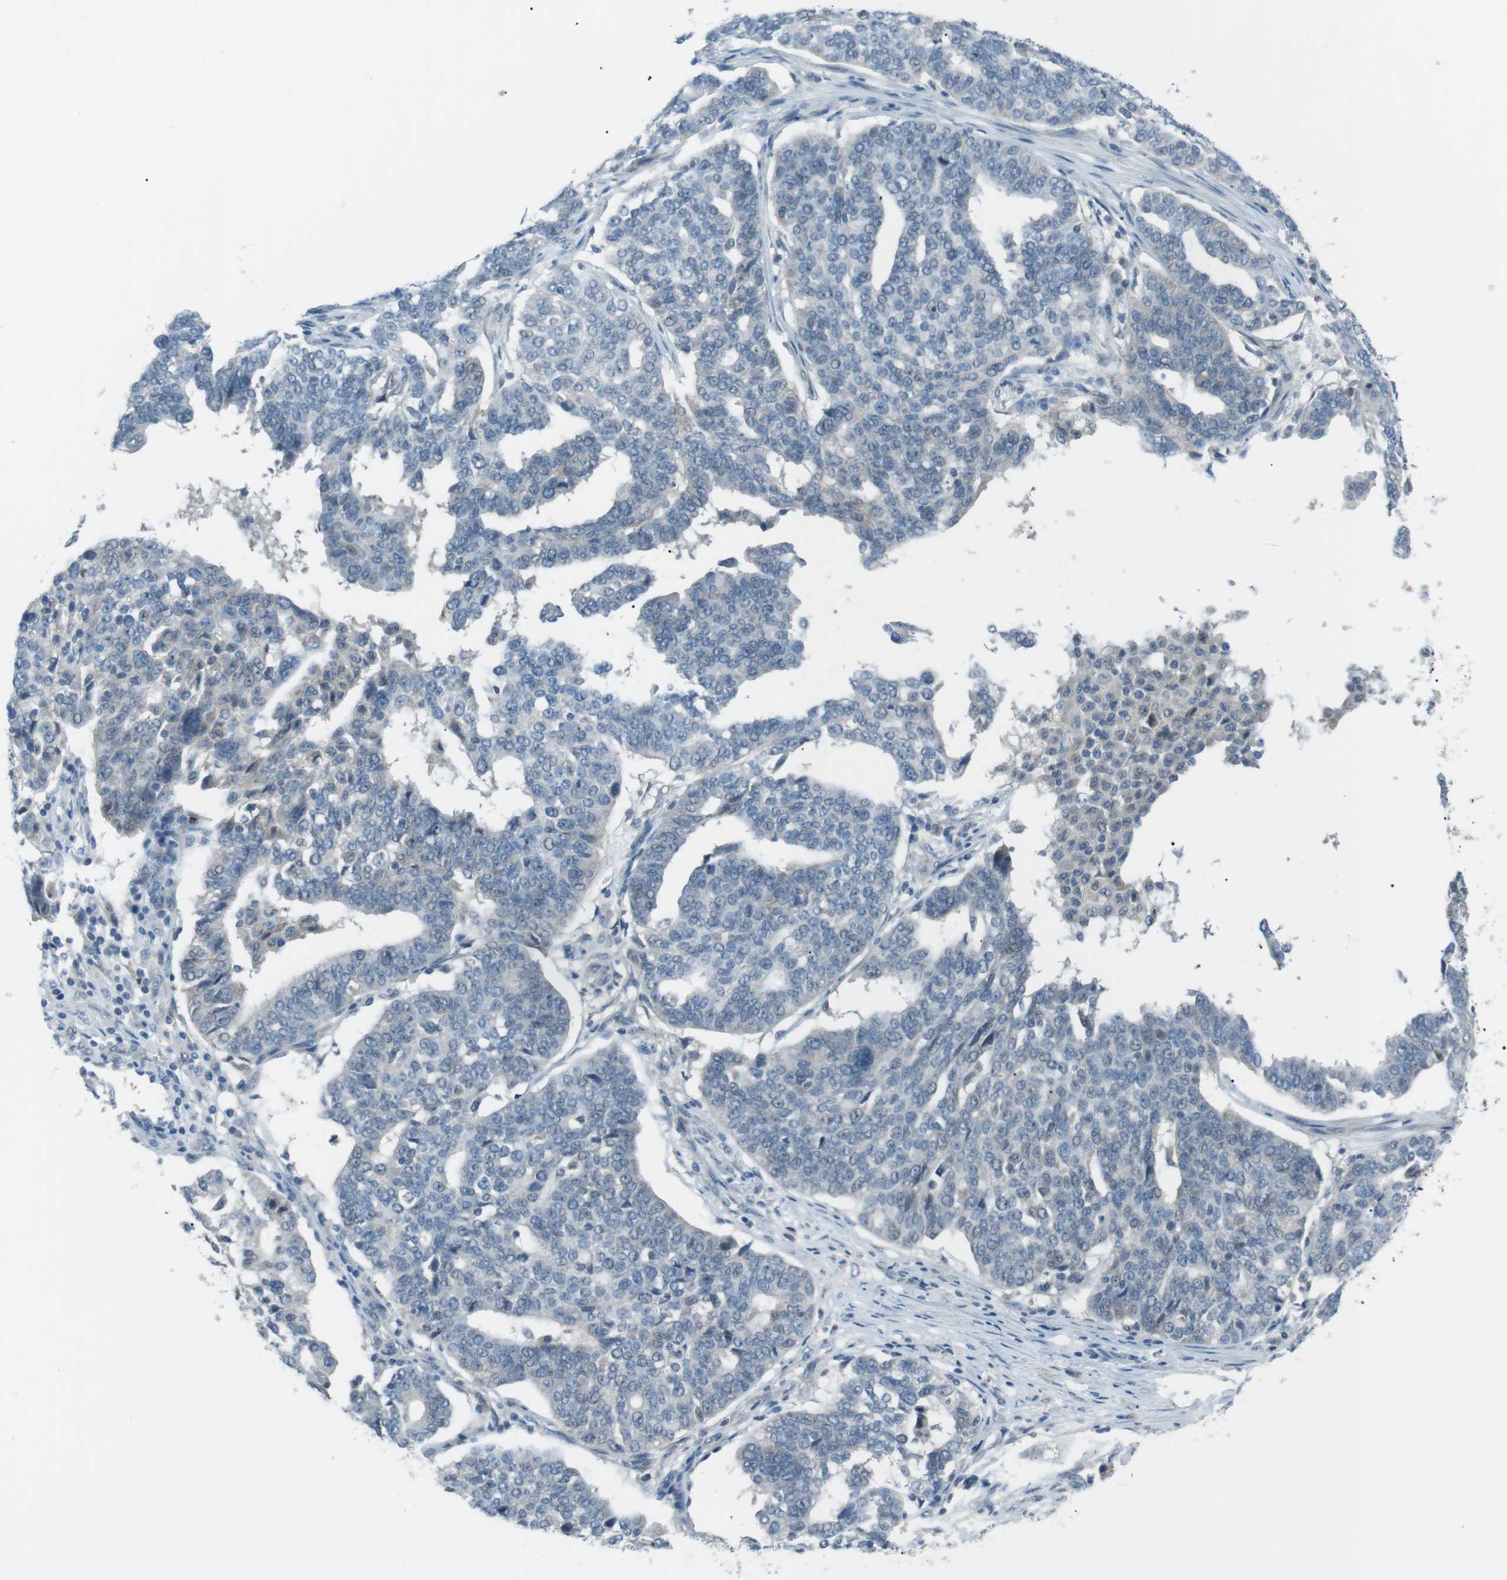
{"staining": {"intensity": "negative", "quantity": "none", "location": "none"}, "tissue": "ovarian cancer", "cell_type": "Tumor cells", "image_type": "cancer", "snomed": [{"axis": "morphology", "description": "Cystadenocarcinoma, serous, NOS"}, {"axis": "topography", "description": "Ovary"}], "caption": "Micrograph shows no significant protein positivity in tumor cells of ovarian cancer.", "gene": "FCRLA", "patient": {"sex": "female", "age": 59}}